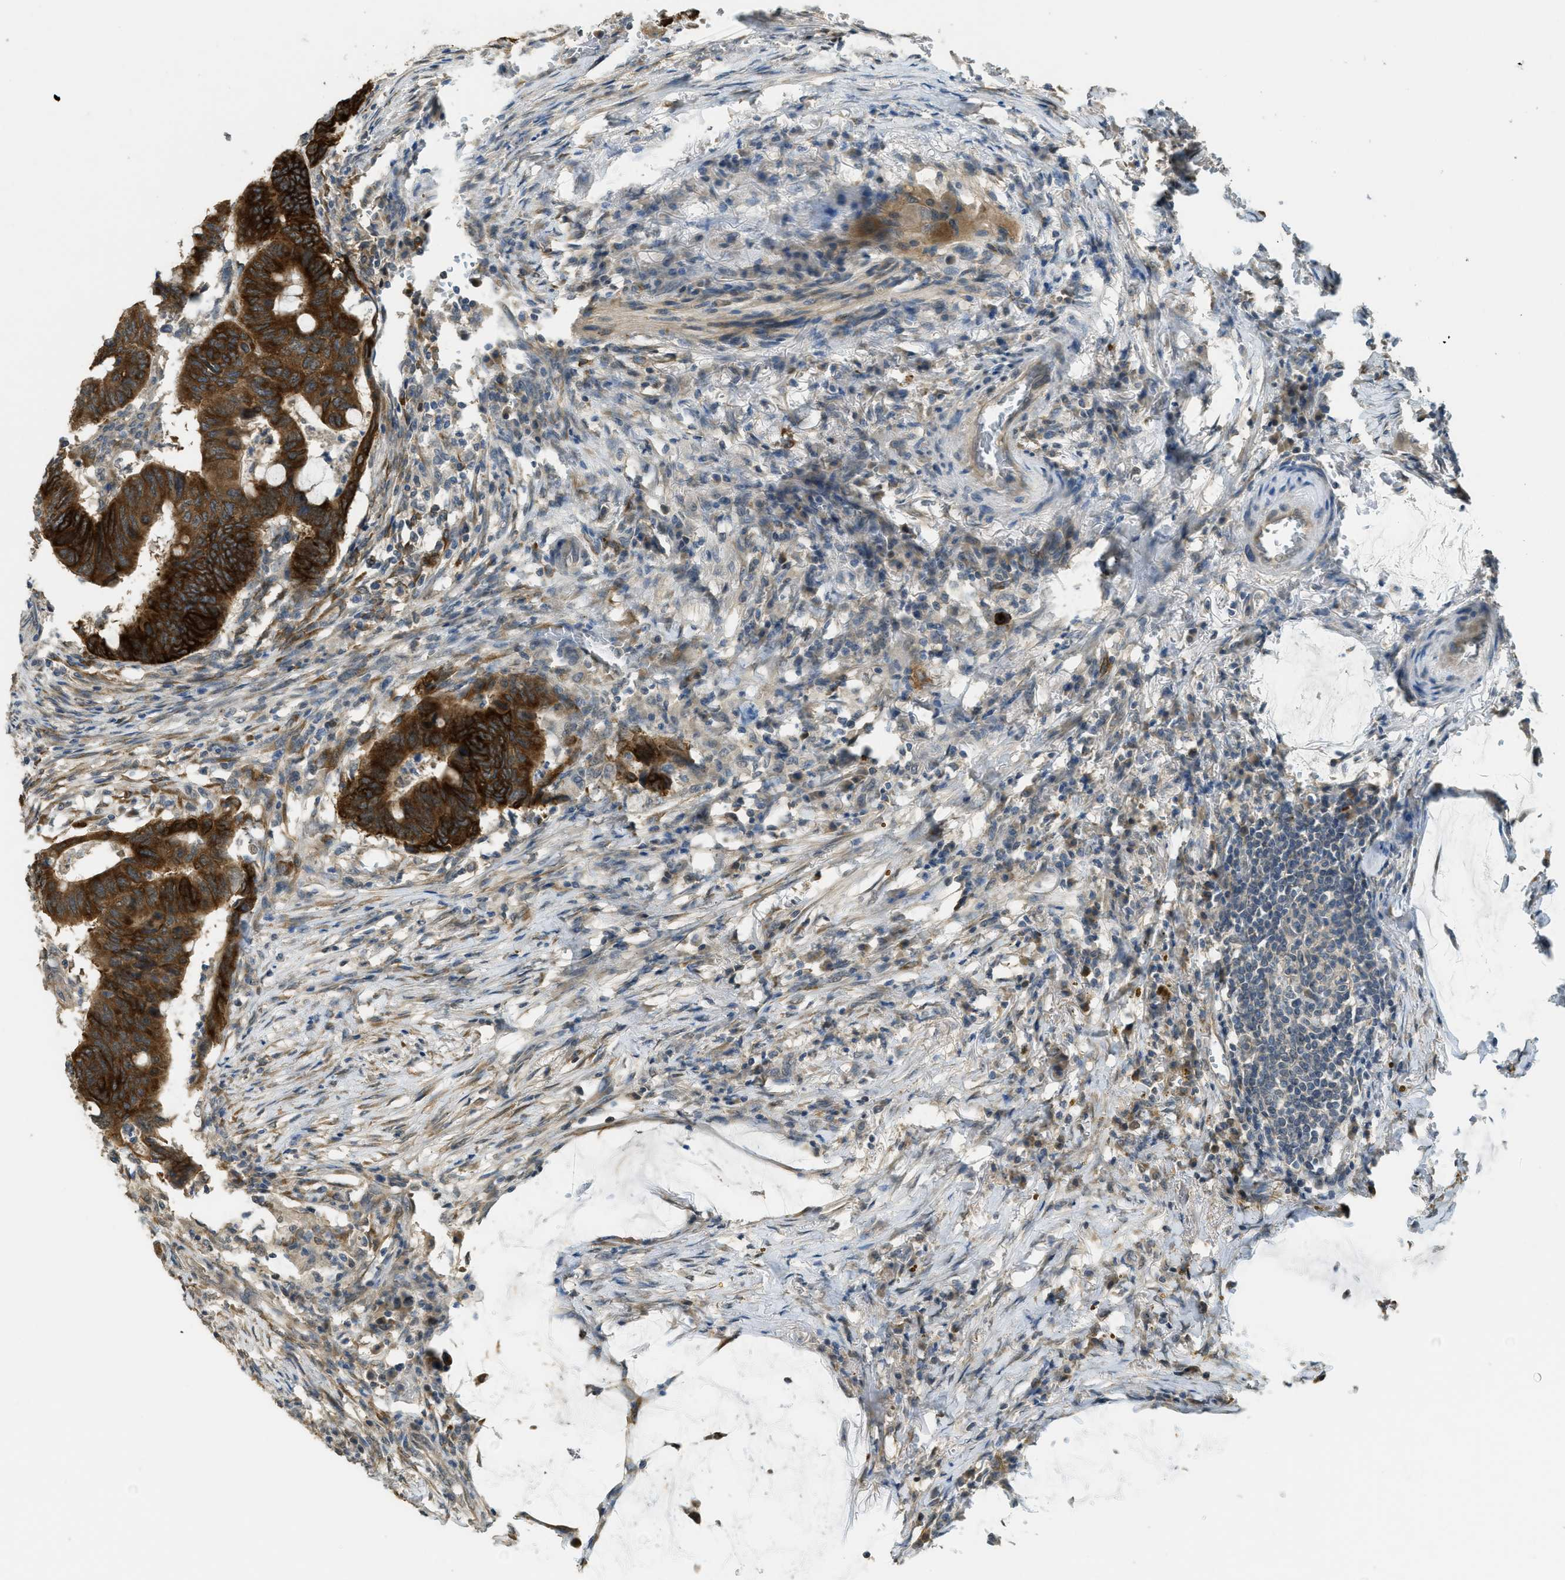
{"staining": {"intensity": "strong", "quantity": ">75%", "location": "cytoplasmic/membranous"}, "tissue": "colorectal cancer", "cell_type": "Tumor cells", "image_type": "cancer", "snomed": [{"axis": "morphology", "description": "Normal tissue, NOS"}, {"axis": "morphology", "description": "Adenocarcinoma, NOS"}, {"axis": "topography", "description": "Rectum"}, {"axis": "topography", "description": "Peripheral nerve tissue"}], "caption": "An image of colorectal adenocarcinoma stained for a protein reveals strong cytoplasmic/membranous brown staining in tumor cells.", "gene": "IGF2BP2", "patient": {"sex": "male", "age": 92}}